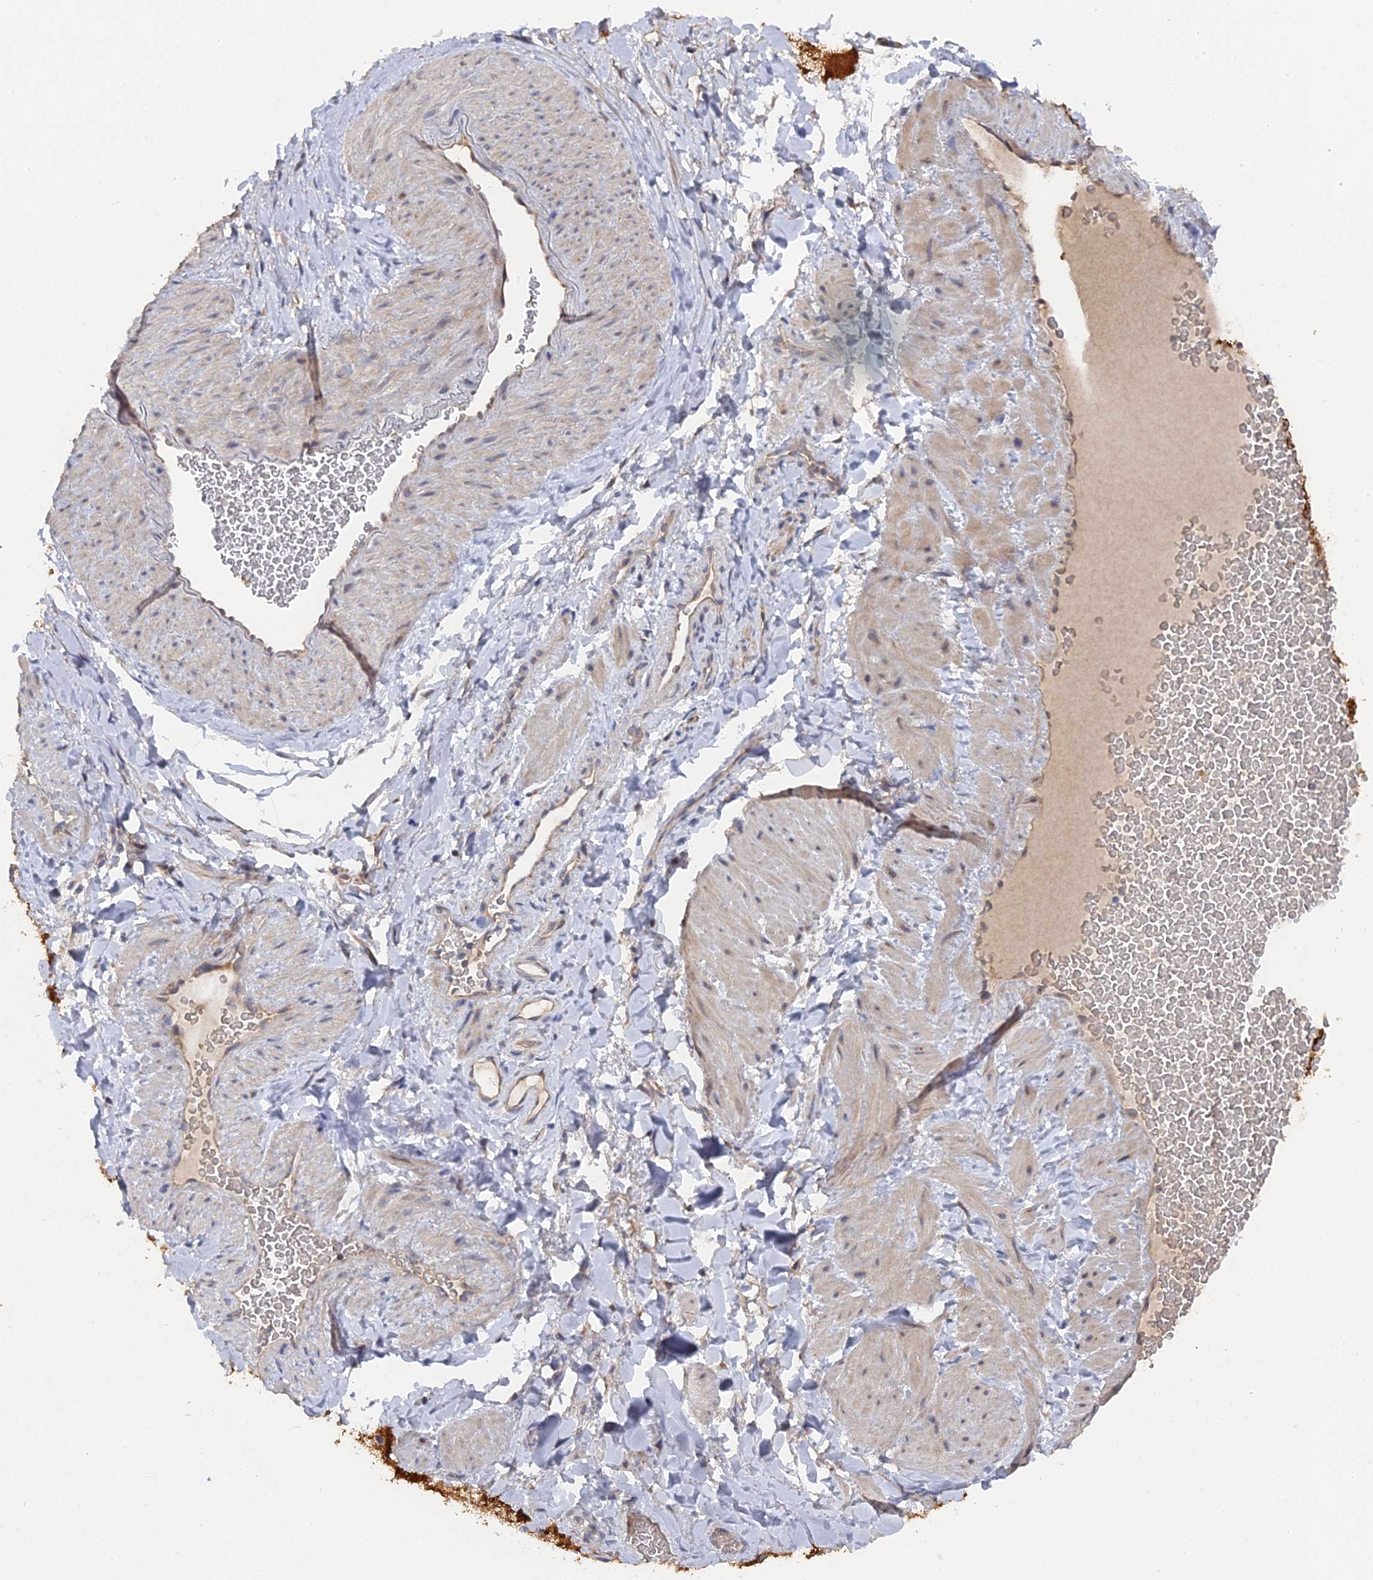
{"staining": {"intensity": "negative", "quantity": "none", "location": "none"}, "tissue": "adipose tissue", "cell_type": "Adipocytes", "image_type": "normal", "snomed": [{"axis": "morphology", "description": "Normal tissue, NOS"}, {"axis": "topography", "description": "Soft tissue"}, {"axis": "topography", "description": "Vascular tissue"}], "caption": "This is an IHC micrograph of unremarkable human adipose tissue. There is no expression in adipocytes.", "gene": "MIGA2", "patient": {"sex": "male", "age": 54}}